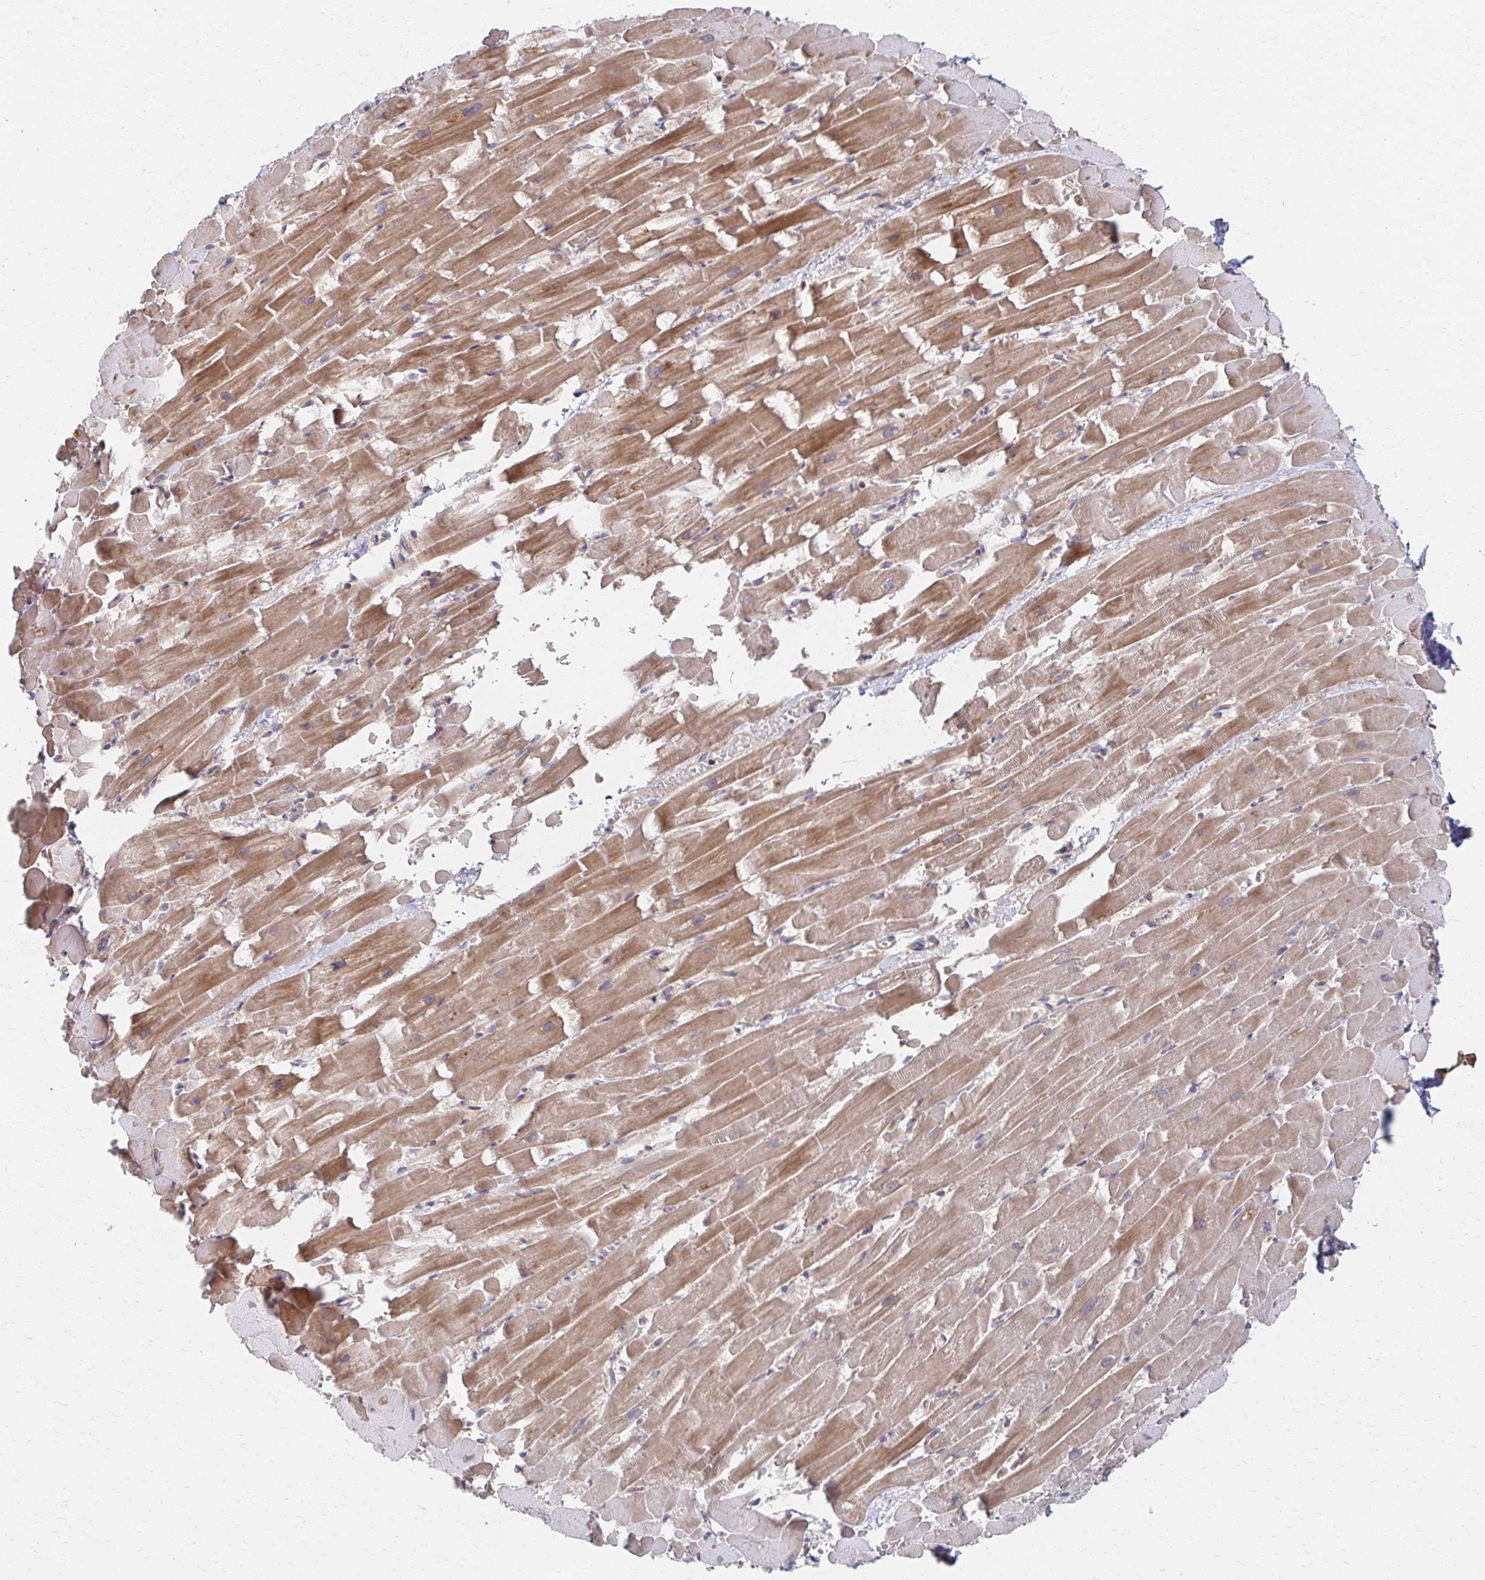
{"staining": {"intensity": "moderate", "quantity": "25%-75%", "location": "cytoplasmic/membranous"}, "tissue": "heart muscle", "cell_type": "Cardiomyocytes", "image_type": "normal", "snomed": [{"axis": "morphology", "description": "Normal tissue, NOS"}, {"axis": "topography", "description": "Heart"}], "caption": "An image of human heart muscle stained for a protein shows moderate cytoplasmic/membranous brown staining in cardiomyocytes. The staining is performed using DAB (3,3'-diaminobenzidine) brown chromogen to label protein expression. The nuclei are counter-stained blue using hematoxylin.", "gene": "EOLA1", "patient": {"sex": "male", "age": 37}}